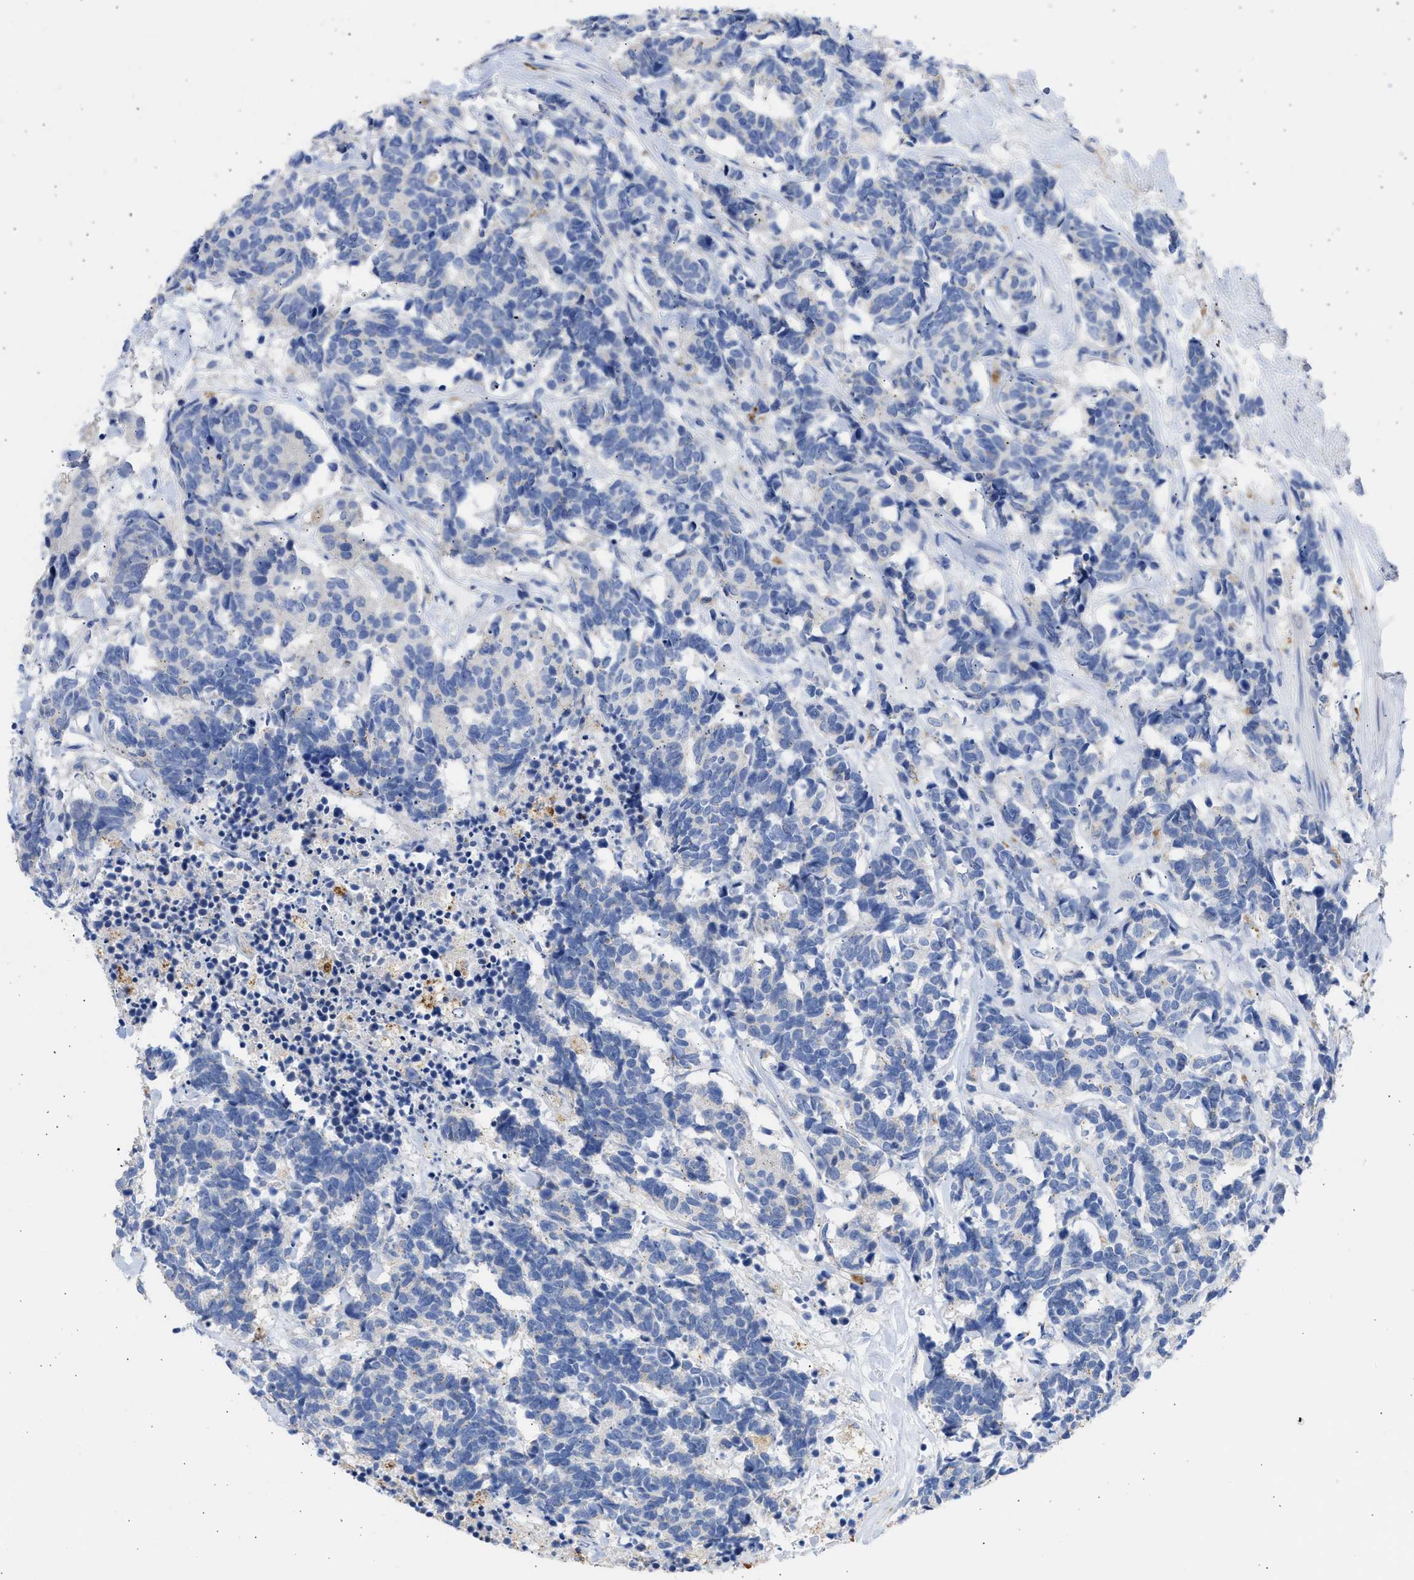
{"staining": {"intensity": "negative", "quantity": "none", "location": "none"}, "tissue": "carcinoid", "cell_type": "Tumor cells", "image_type": "cancer", "snomed": [{"axis": "morphology", "description": "Carcinoma, NOS"}, {"axis": "morphology", "description": "Carcinoid, malignant, NOS"}, {"axis": "topography", "description": "Urinary bladder"}], "caption": "IHC histopathology image of neoplastic tissue: carcinoid (malignant) stained with DAB exhibits no significant protein positivity in tumor cells.", "gene": "RSPH1", "patient": {"sex": "male", "age": 57}}